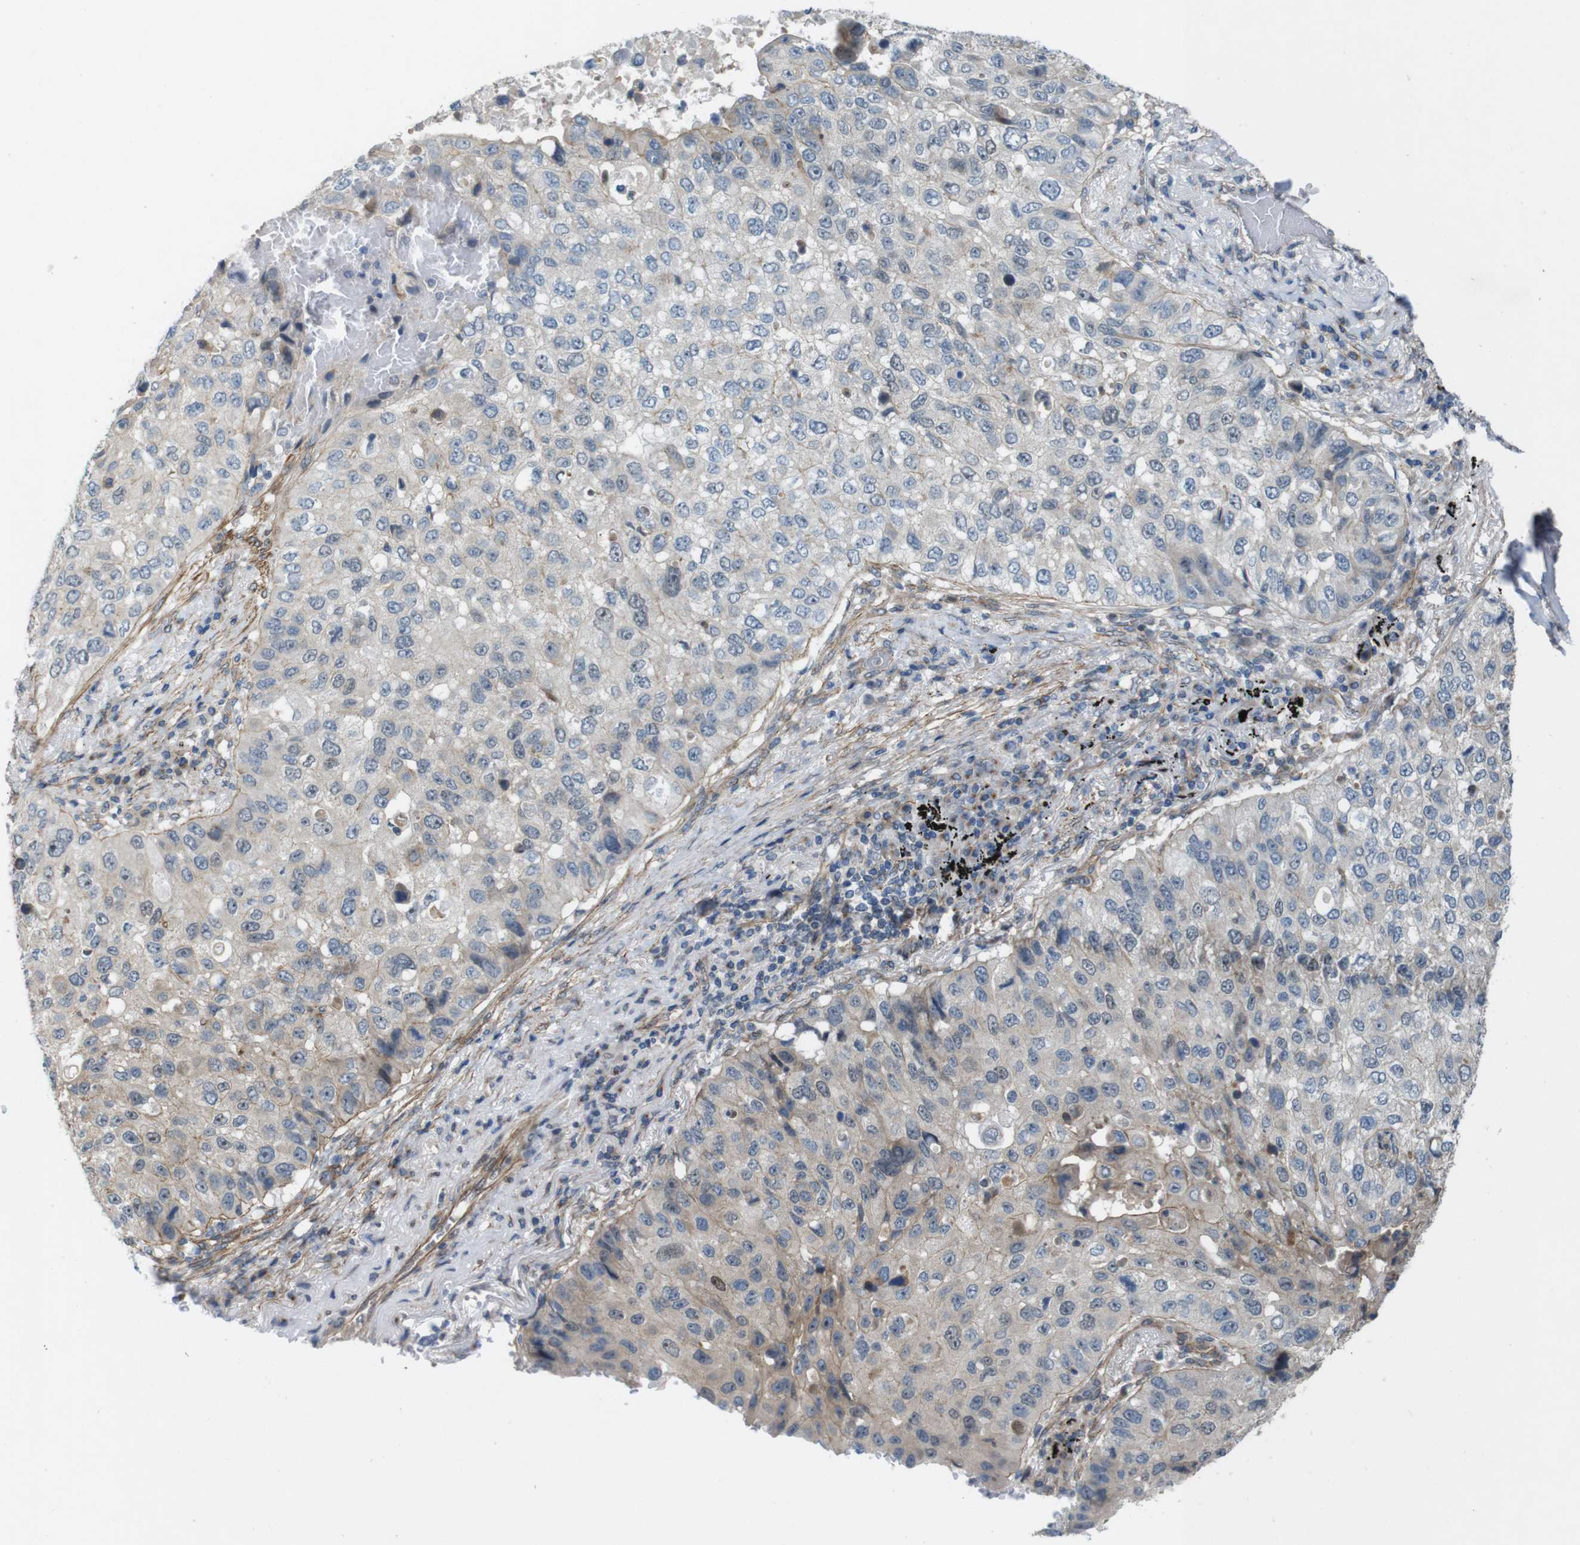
{"staining": {"intensity": "weak", "quantity": ">75%", "location": "cytoplasmic/membranous"}, "tissue": "lung cancer", "cell_type": "Tumor cells", "image_type": "cancer", "snomed": [{"axis": "morphology", "description": "Squamous cell carcinoma, NOS"}, {"axis": "topography", "description": "Lung"}], "caption": "Immunohistochemistry of lung cancer reveals low levels of weak cytoplasmic/membranous expression in approximately >75% of tumor cells. (brown staining indicates protein expression, while blue staining denotes nuclei).", "gene": "SKI", "patient": {"sex": "male", "age": 57}}